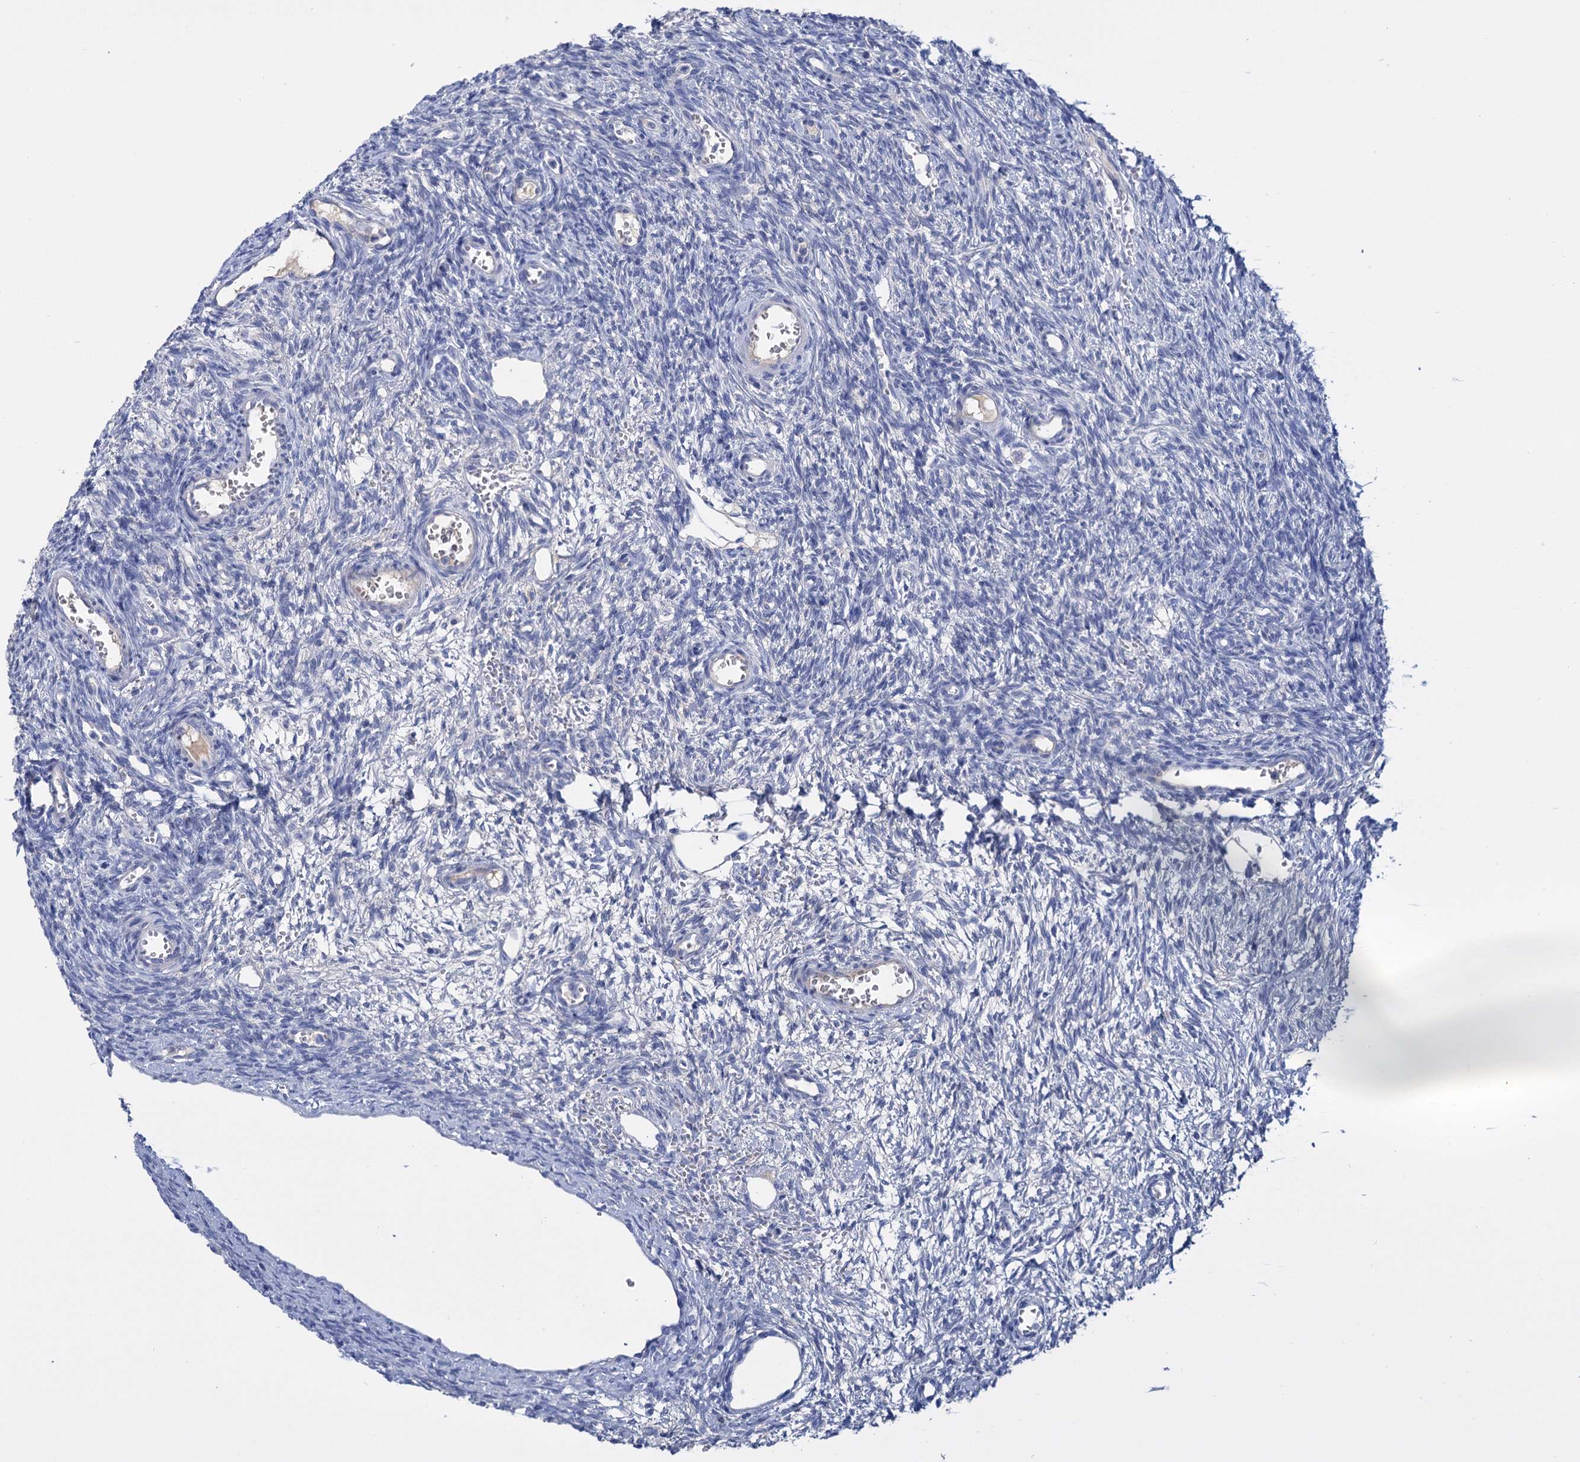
{"staining": {"intensity": "negative", "quantity": "none", "location": "none"}, "tissue": "ovary", "cell_type": "Ovarian stroma cells", "image_type": "normal", "snomed": [{"axis": "morphology", "description": "Normal tissue, NOS"}, {"axis": "topography", "description": "Ovary"}], "caption": "Immunohistochemical staining of unremarkable ovary exhibits no significant staining in ovarian stroma cells. (Immunohistochemistry (ihc), brightfield microscopy, high magnification).", "gene": "FBXW12", "patient": {"sex": "female", "age": 39}}